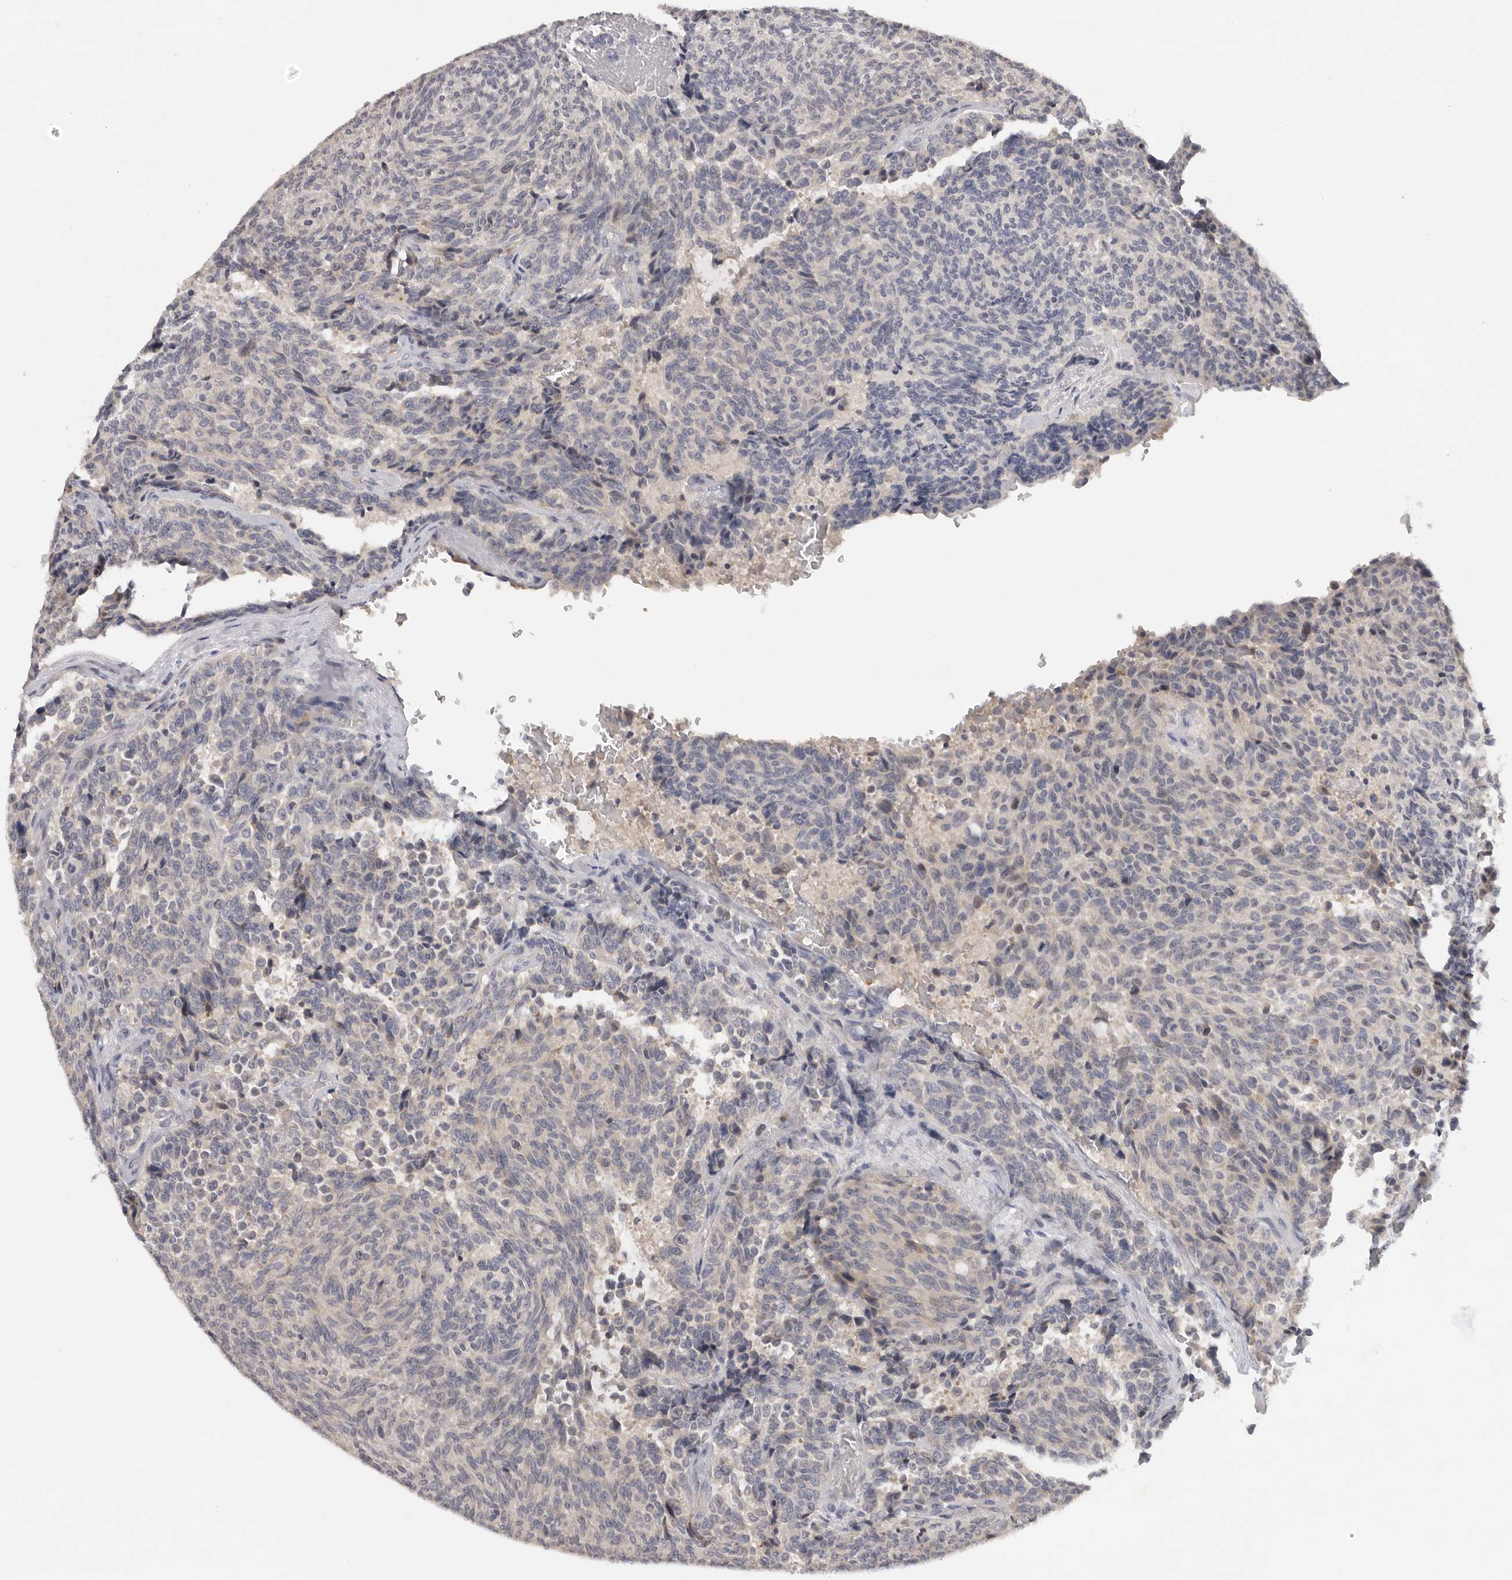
{"staining": {"intensity": "negative", "quantity": "none", "location": "none"}, "tissue": "carcinoid", "cell_type": "Tumor cells", "image_type": "cancer", "snomed": [{"axis": "morphology", "description": "Carcinoid, malignant, NOS"}, {"axis": "topography", "description": "Pancreas"}], "caption": "High magnification brightfield microscopy of carcinoid (malignant) stained with DAB (3,3'-diaminobenzidine) (brown) and counterstained with hematoxylin (blue): tumor cells show no significant staining.", "gene": "KIF2B", "patient": {"sex": "female", "age": 54}}